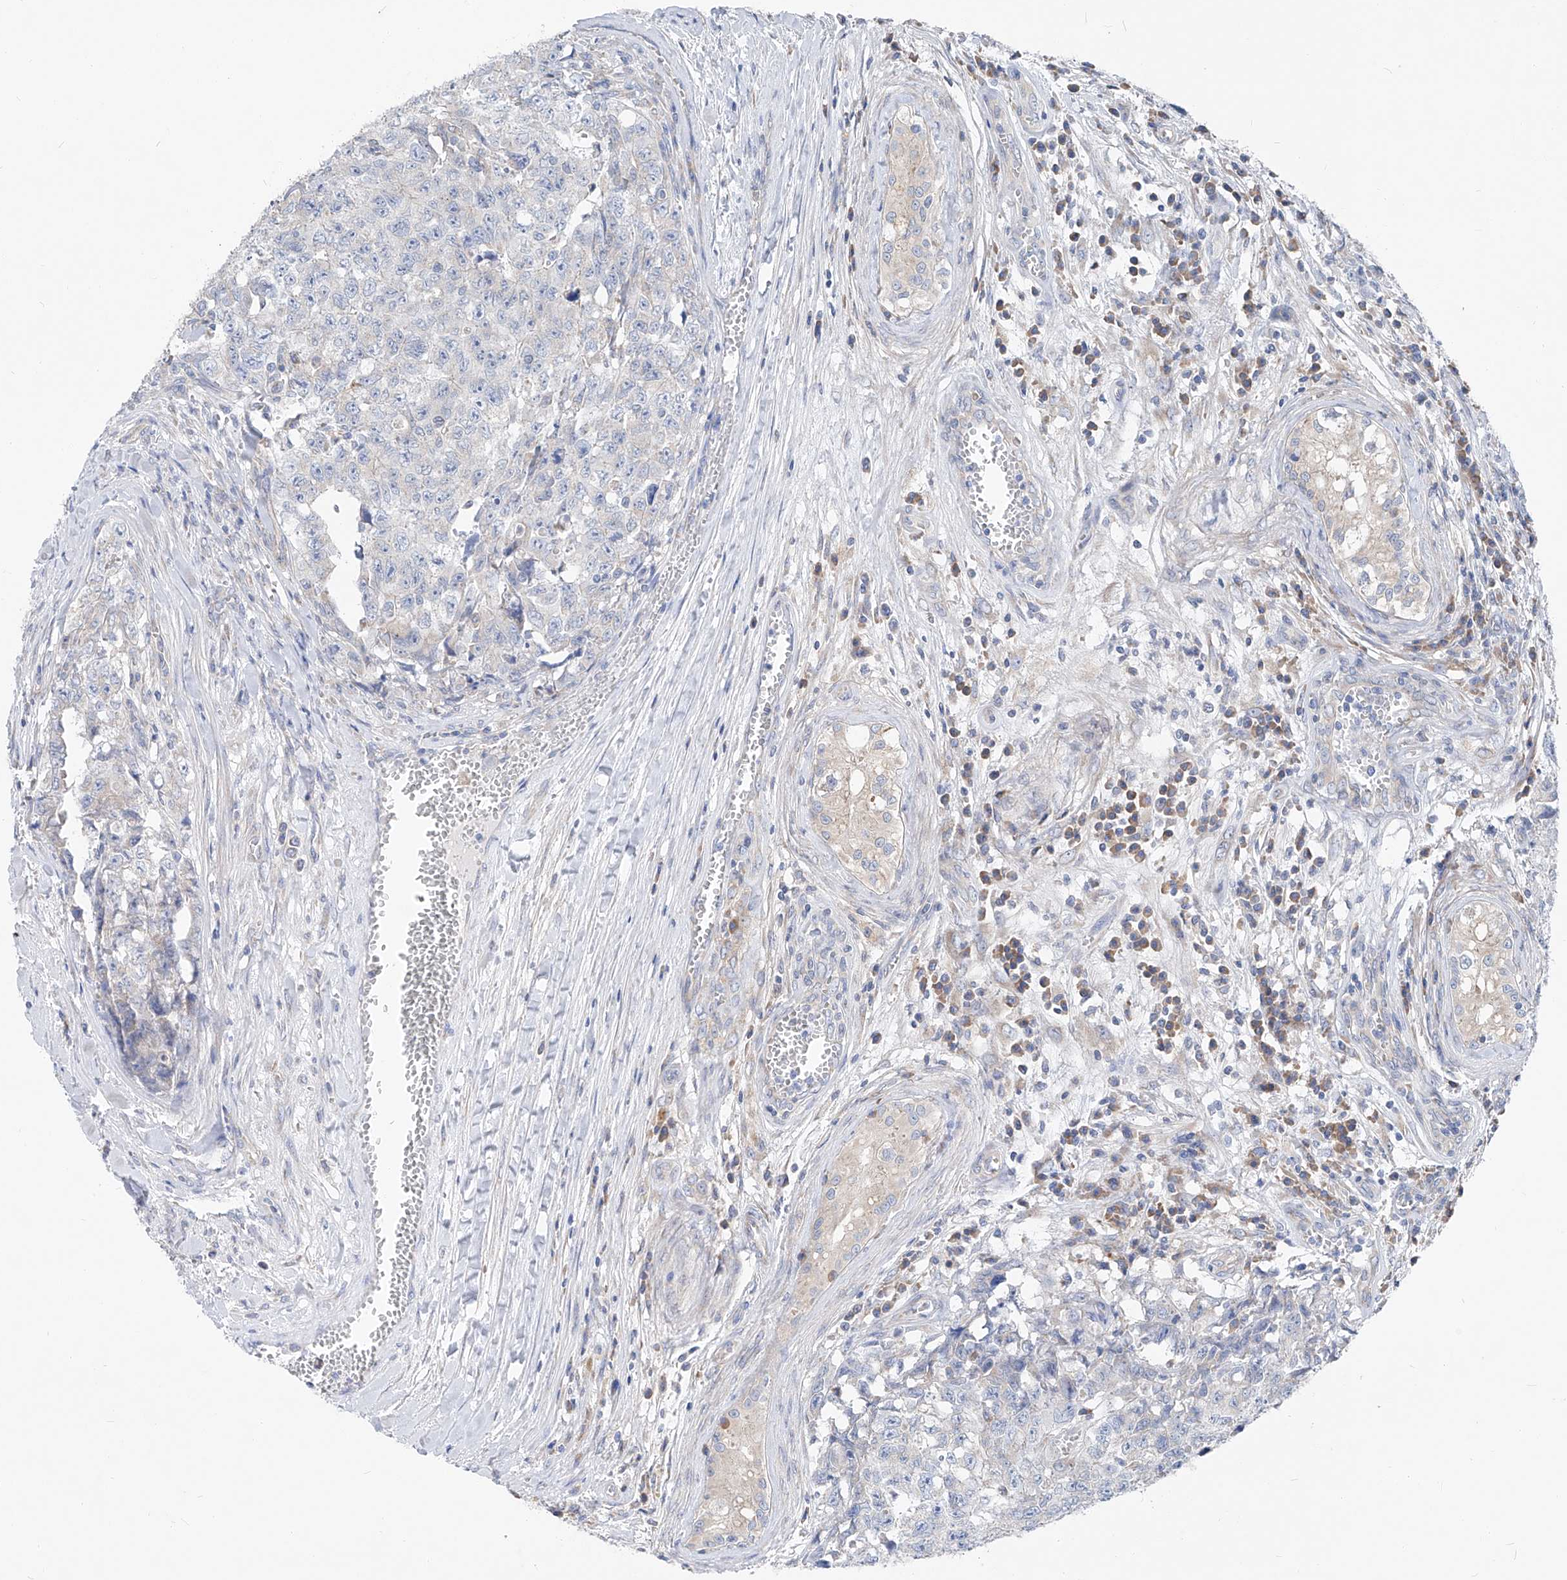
{"staining": {"intensity": "negative", "quantity": "none", "location": "none"}, "tissue": "testis cancer", "cell_type": "Tumor cells", "image_type": "cancer", "snomed": [{"axis": "morphology", "description": "Carcinoma, Embryonal, NOS"}, {"axis": "topography", "description": "Testis"}], "caption": "Tumor cells are negative for brown protein staining in testis cancer.", "gene": "UFL1", "patient": {"sex": "male", "age": 28}}